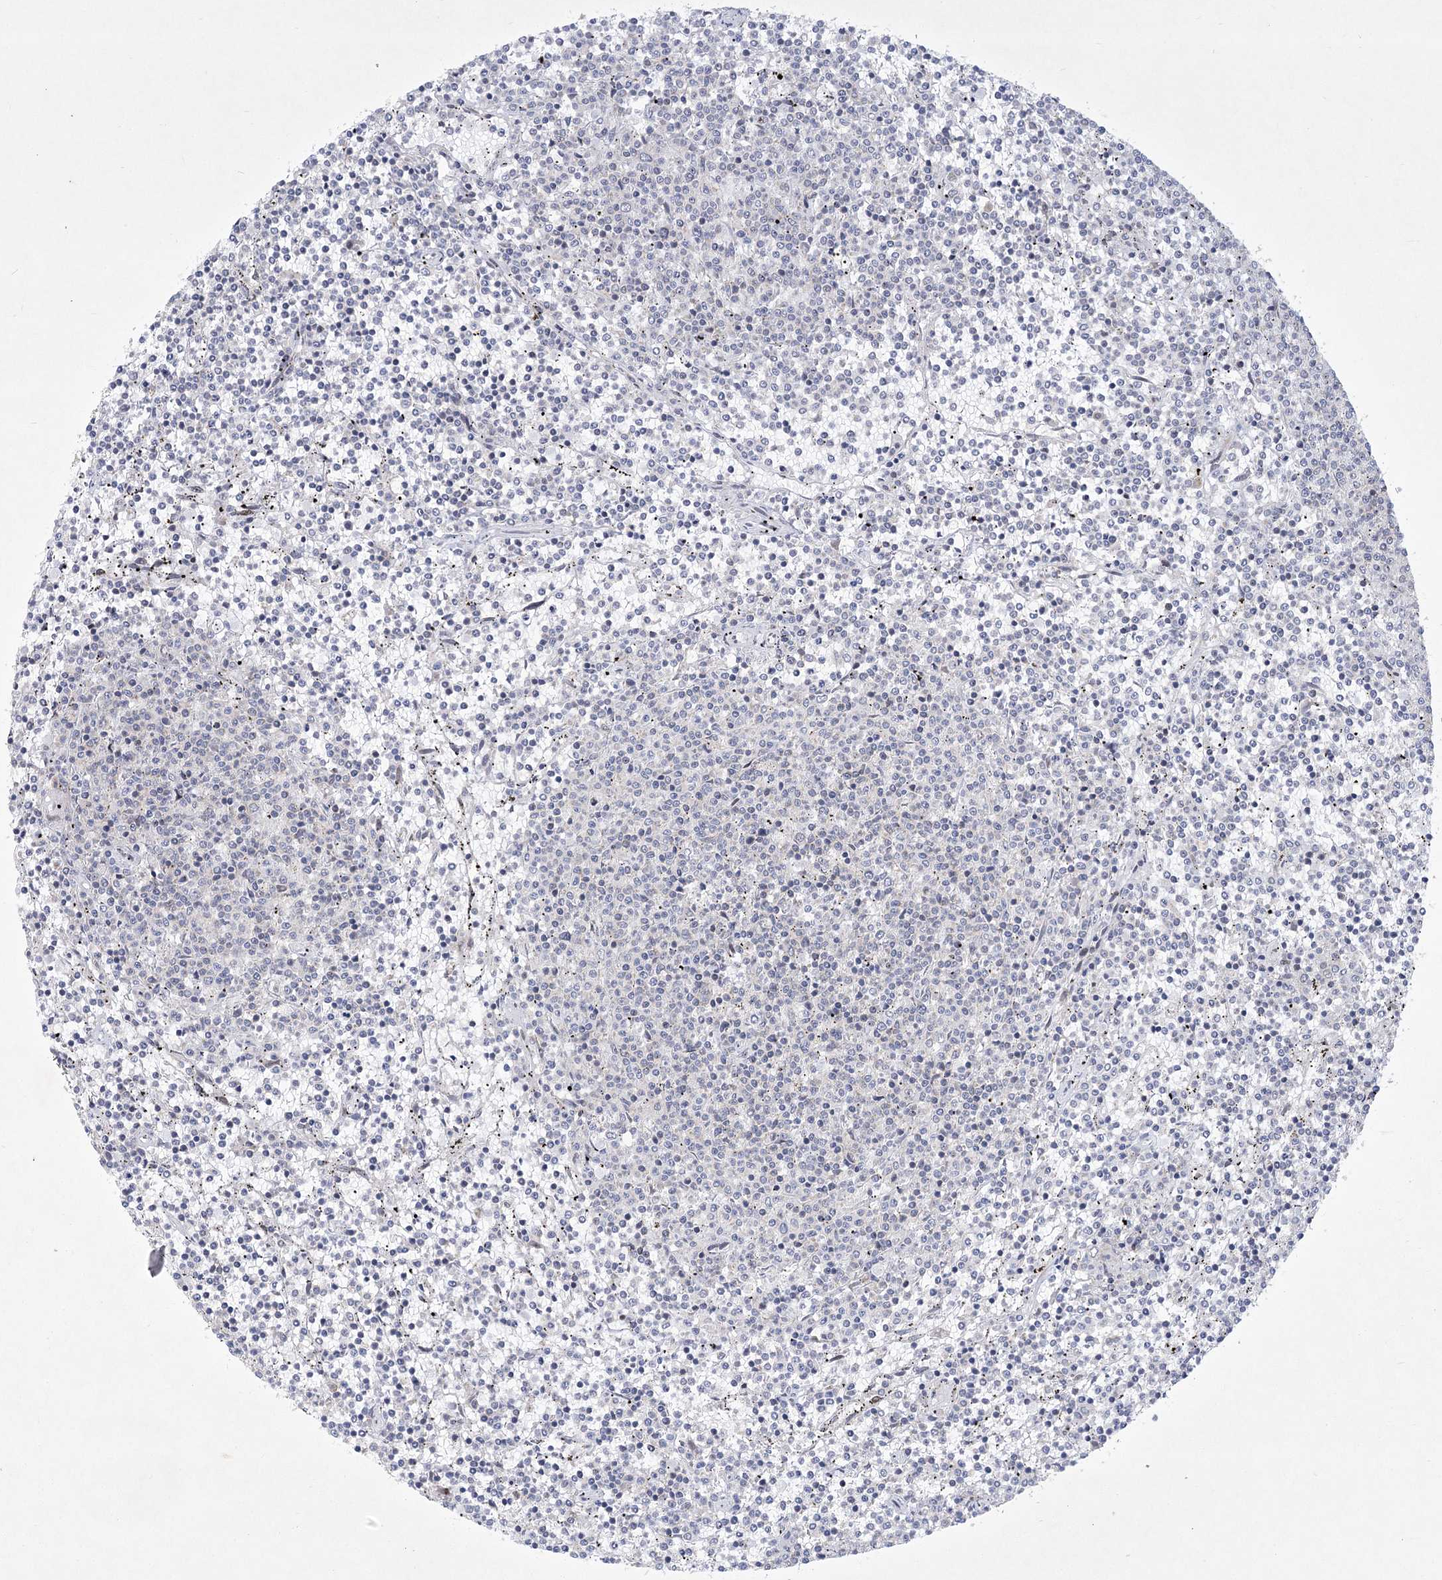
{"staining": {"intensity": "negative", "quantity": "none", "location": "none"}, "tissue": "lymphoma", "cell_type": "Tumor cells", "image_type": "cancer", "snomed": [{"axis": "morphology", "description": "Malignant lymphoma, non-Hodgkin's type, Low grade"}, {"axis": "topography", "description": "Spleen"}], "caption": "An immunohistochemistry micrograph of malignant lymphoma, non-Hodgkin's type (low-grade) is shown. There is no staining in tumor cells of malignant lymphoma, non-Hodgkin's type (low-grade).", "gene": "CIB4", "patient": {"sex": "female", "age": 50}}